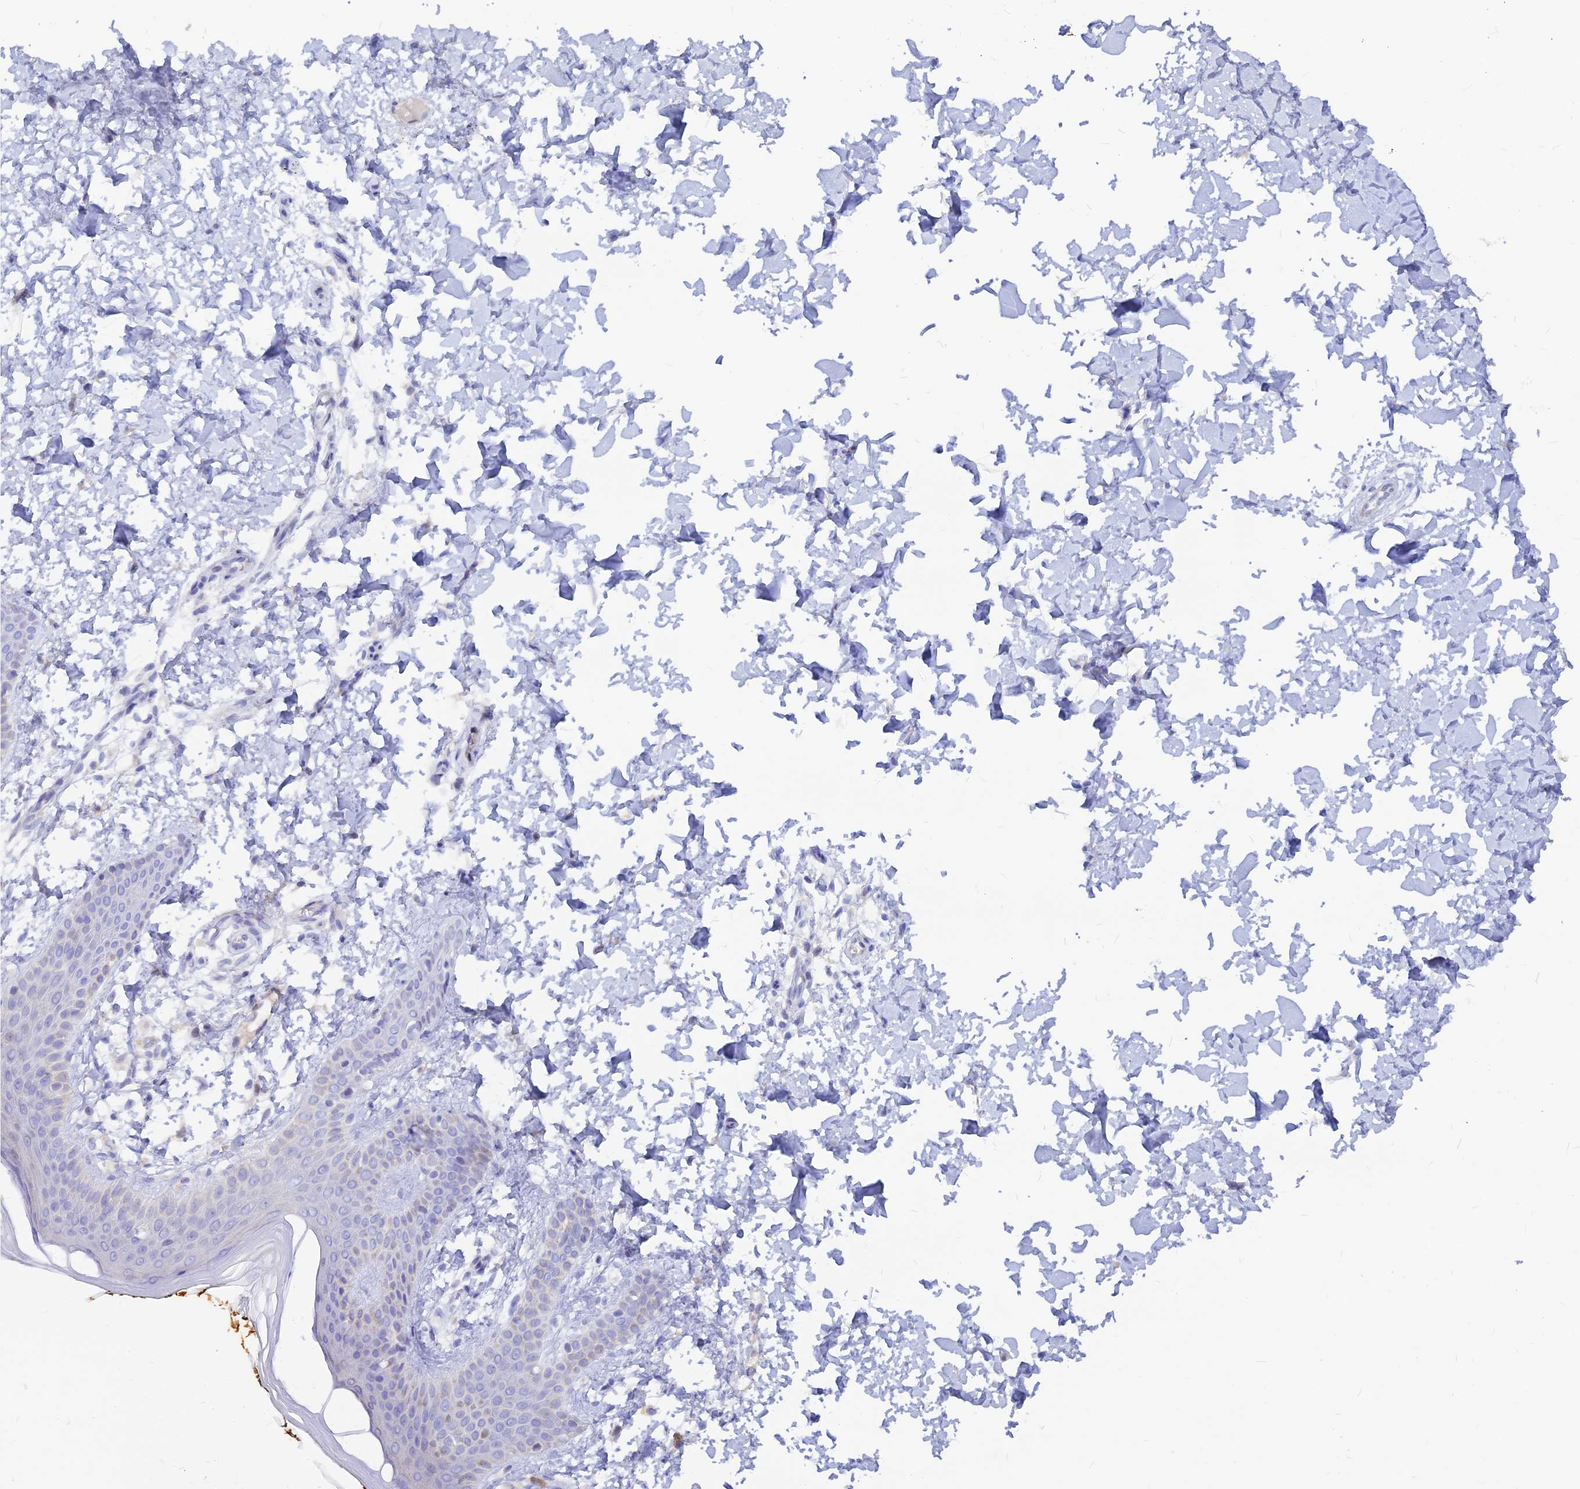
{"staining": {"intensity": "negative", "quantity": "none", "location": "none"}, "tissue": "skin", "cell_type": "Fibroblasts", "image_type": "normal", "snomed": [{"axis": "morphology", "description": "Normal tissue, NOS"}, {"axis": "topography", "description": "Skin"}], "caption": "A high-resolution image shows immunohistochemistry staining of benign skin, which reveals no significant staining in fibroblasts.", "gene": "DENND2D", "patient": {"sex": "male", "age": 36}}